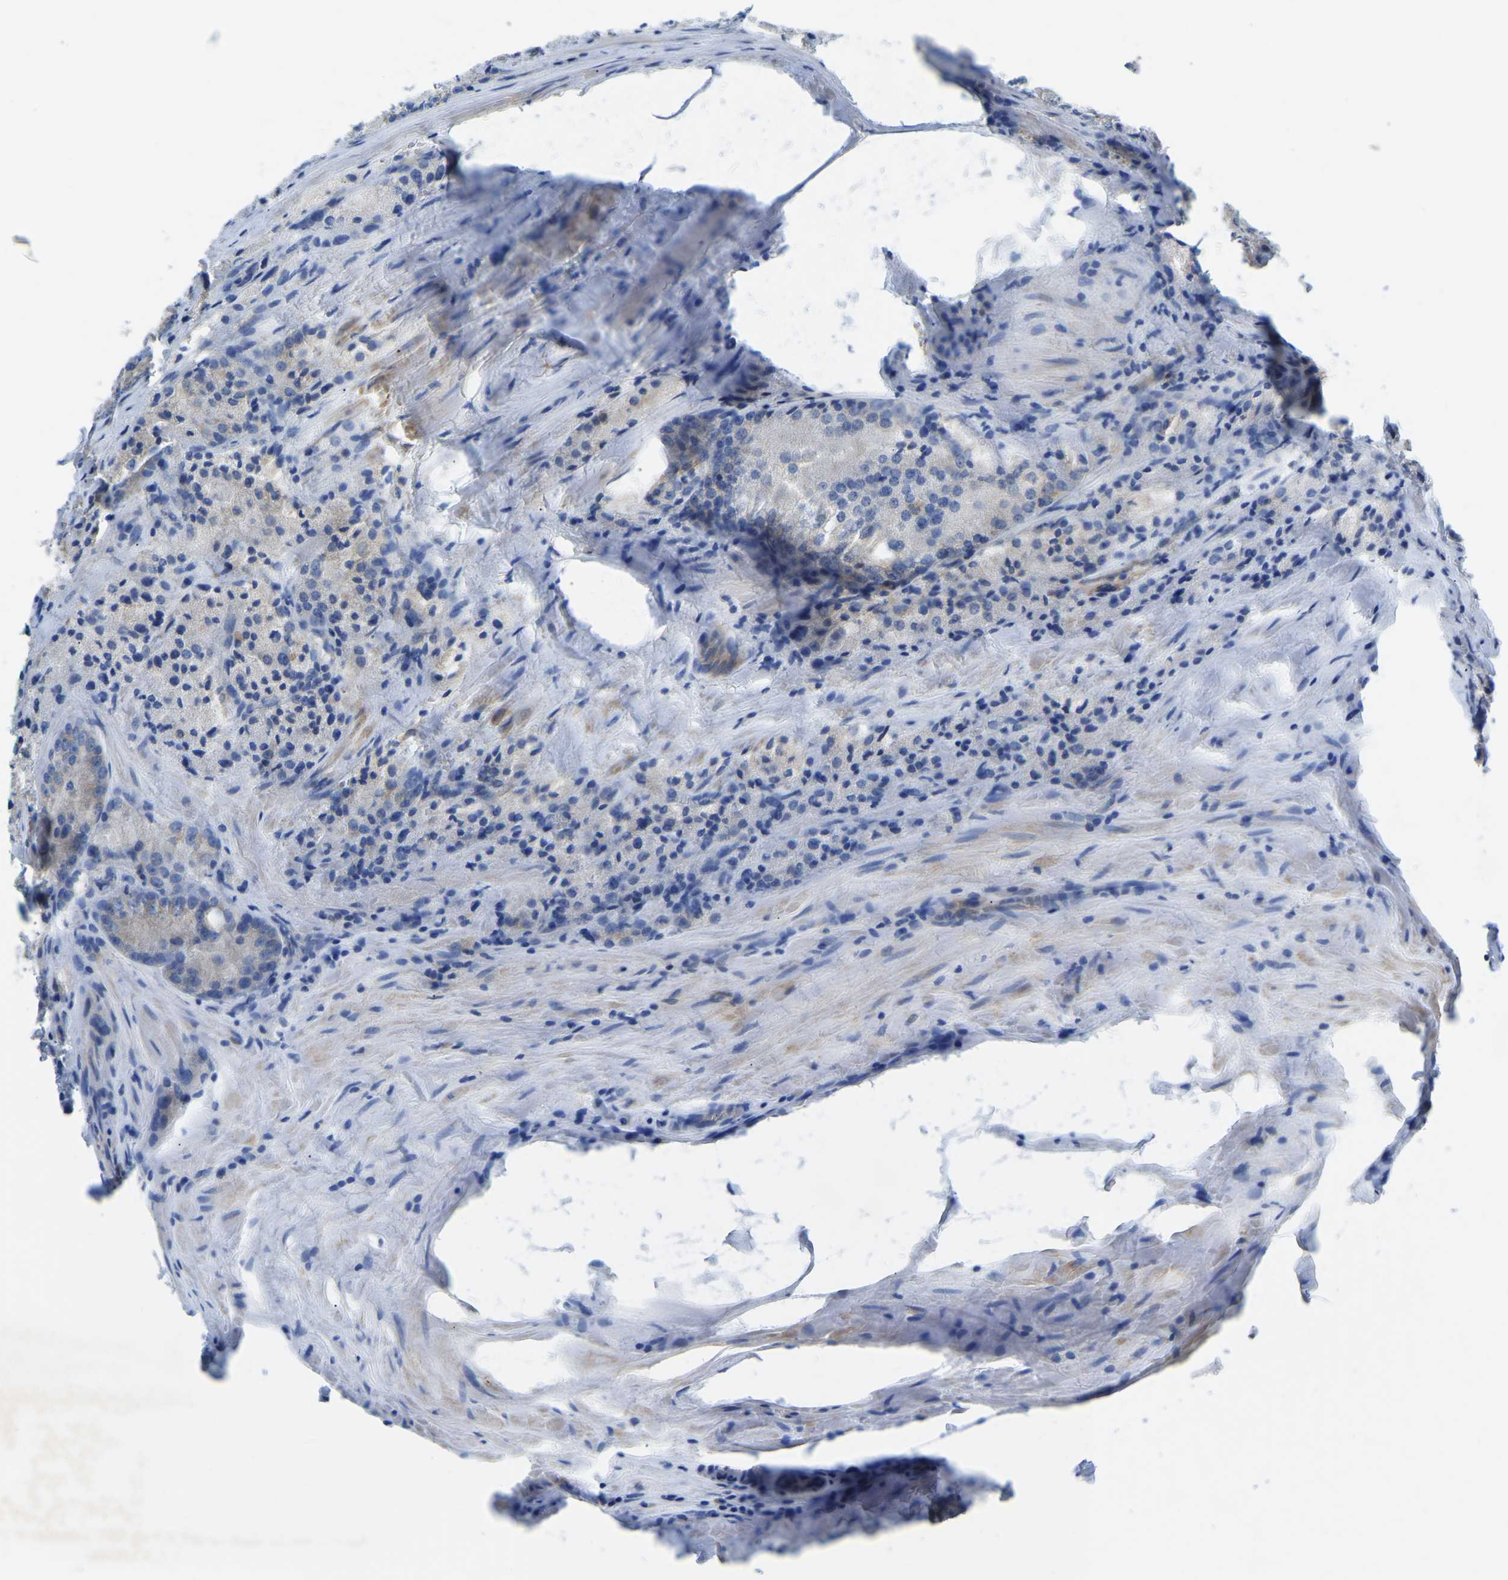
{"staining": {"intensity": "negative", "quantity": "none", "location": "none"}, "tissue": "prostate cancer", "cell_type": "Tumor cells", "image_type": "cancer", "snomed": [{"axis": "morphology", "description": "Adenocarcinoma, Low grade"}, {"axis": "topography", "description": "Prostate"}], "caption": "A histopathology image of human prostate low-grade adenocarcinoma is negative for staining in tumor cells. (Stains: DAB (3,3'-diaminobenzidine) immunohistochemistry with hematoxylin counter stain, Microscopy: brightfield microscopy at high magnification).", "gene": "STAT2", "patient": {"sex": "male", "age": 64}}